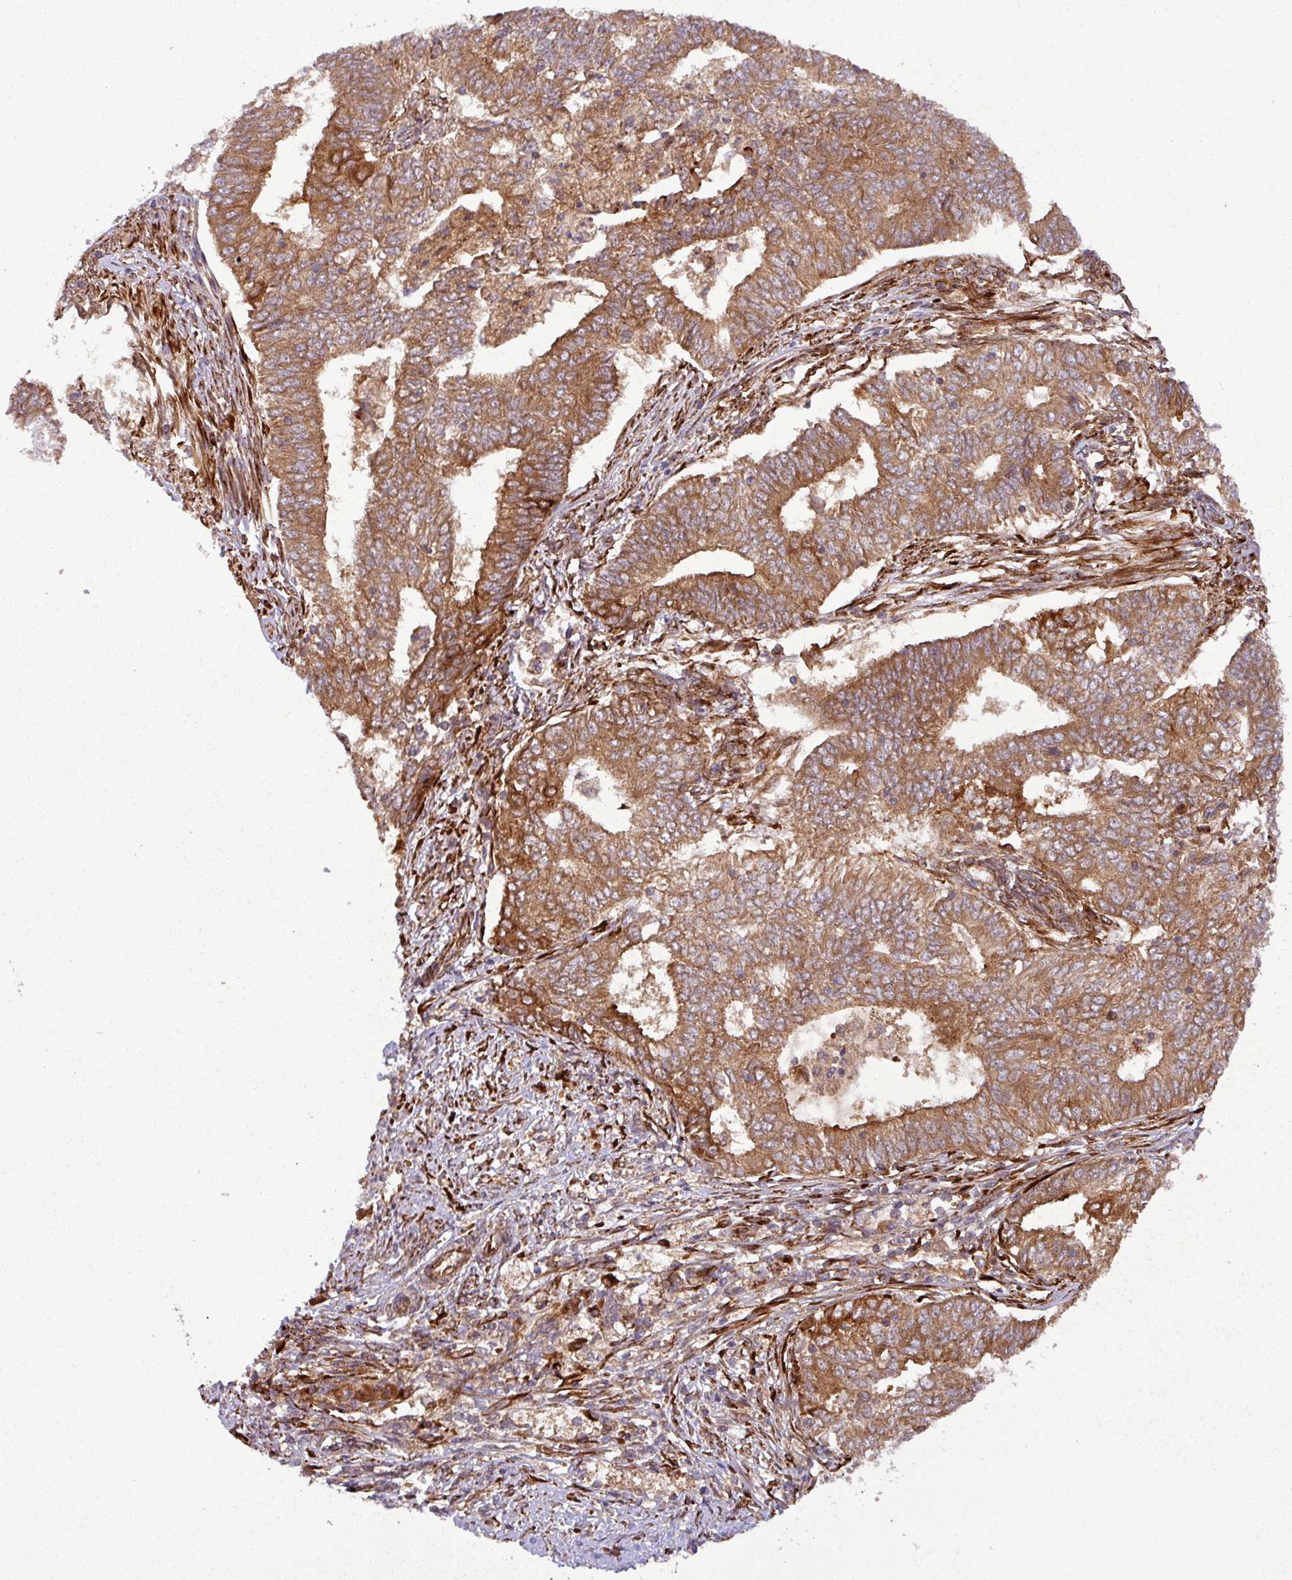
{"staining": {"intensity": "strong", "quantity": ">75%", "location": "cytoplasmic/membranous"}, "tissue": "endometrial cancer", "cell_type": "Tumor cells", "image_type": "cancer", "snomed": [{"axis": "morphology", "description": "Adenocarcinoma, NOS"}, {"axis": "topography", "description": "Endometrium"}], "caption": "Strong cytoplasmic/membranous staining is appreciated in approximately >75% of tumor cells in endometrial cancer.", "gene": "ART1", "patient": {"sex": "female", "age": 62}}